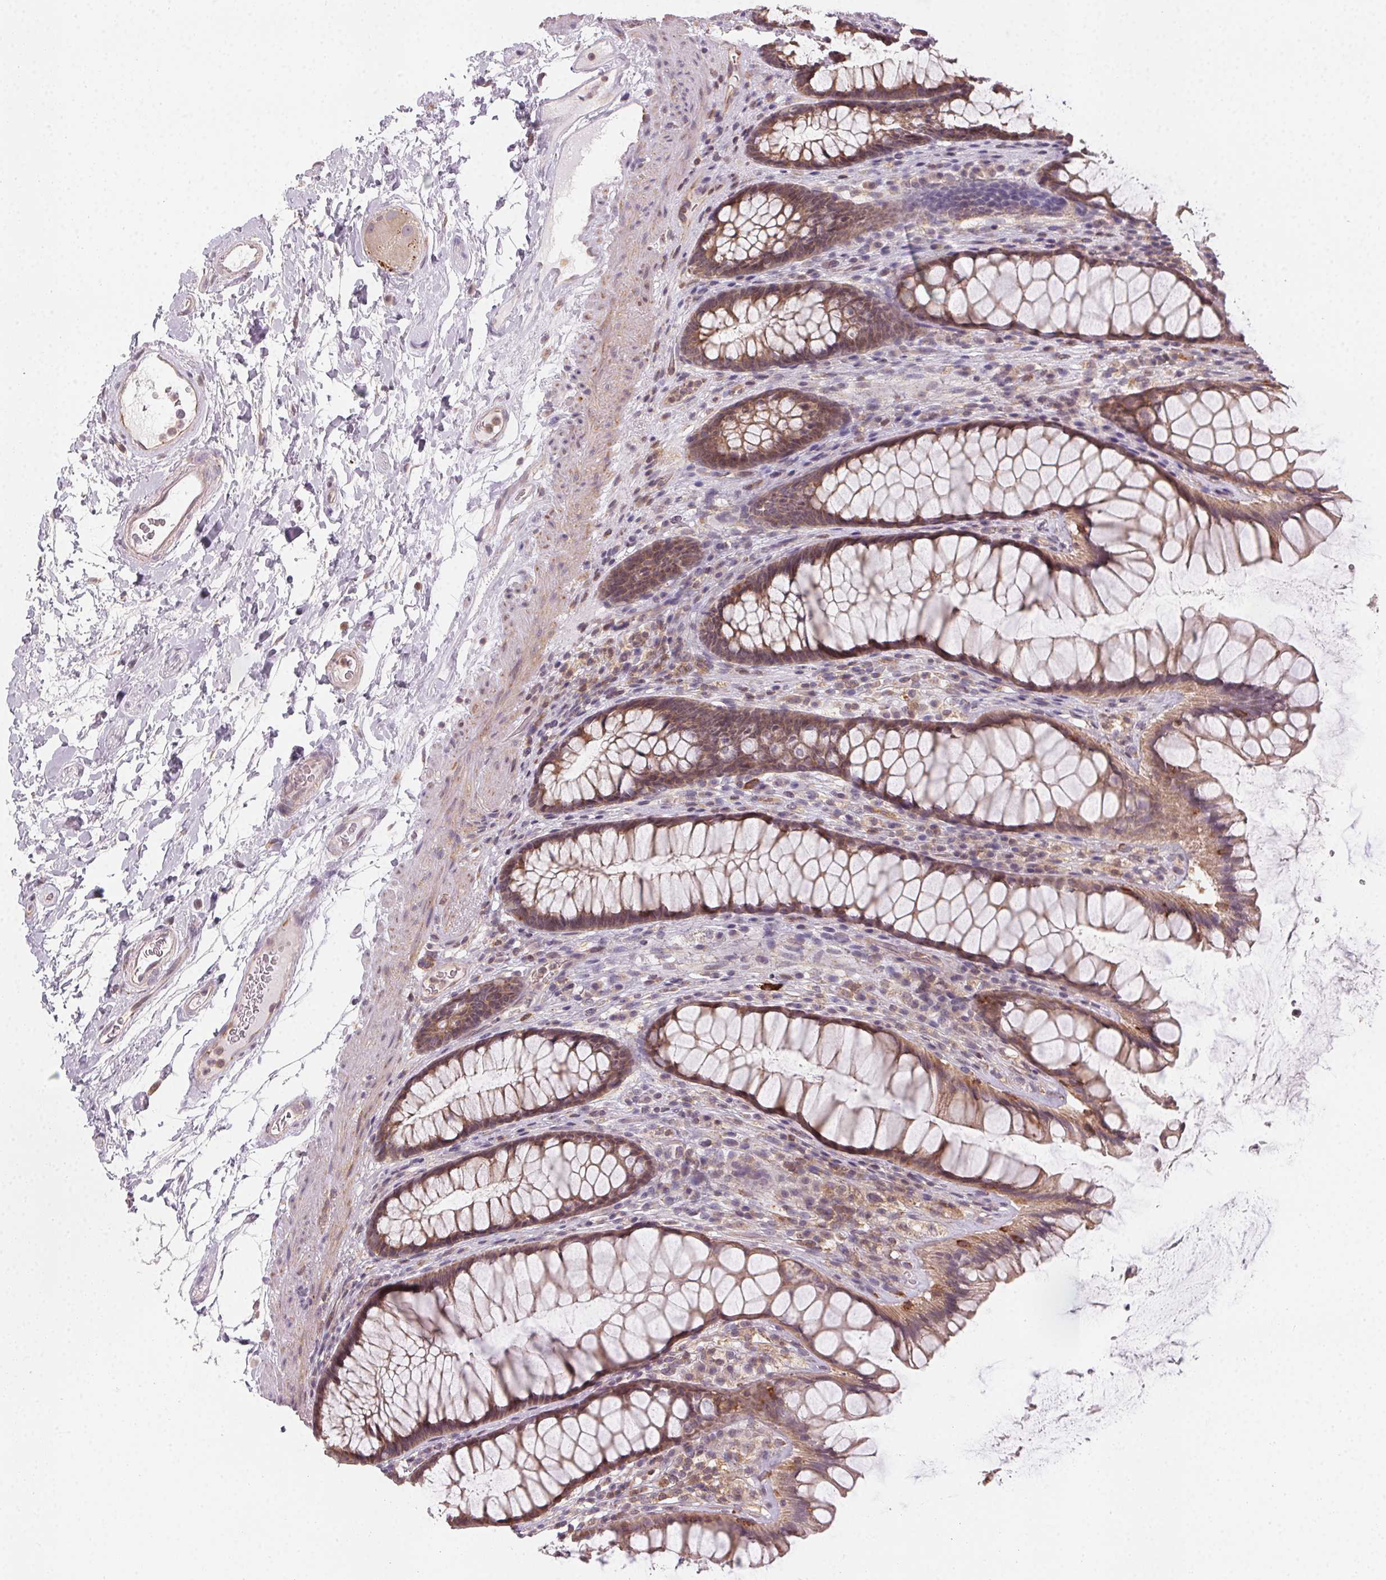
{"staining": {"intensity": "weak", "quantity": ">75%", "location": "cytoplasmic/membranous"}, "tissue": "rectum", "cell_type": "Glandular cells", "image_type": "normal", "snomed": [{"axis": "morphology", "description": "Normal tissue, NOS"}, {"axis": "topography", "description": "Rectum"}], "caption": "Rectum stained with DAB (3,3'-diaminobenzidine) immunohistochemistry (IHC) shows low levels of weak cytoplasmic/membranous expression in about >75% of glandular cells. (DAB IHC, brown staining for protein, blue staining for nuclei).", "gene": "NCOA4", "patient": {"sex": "male", "age": 72}}